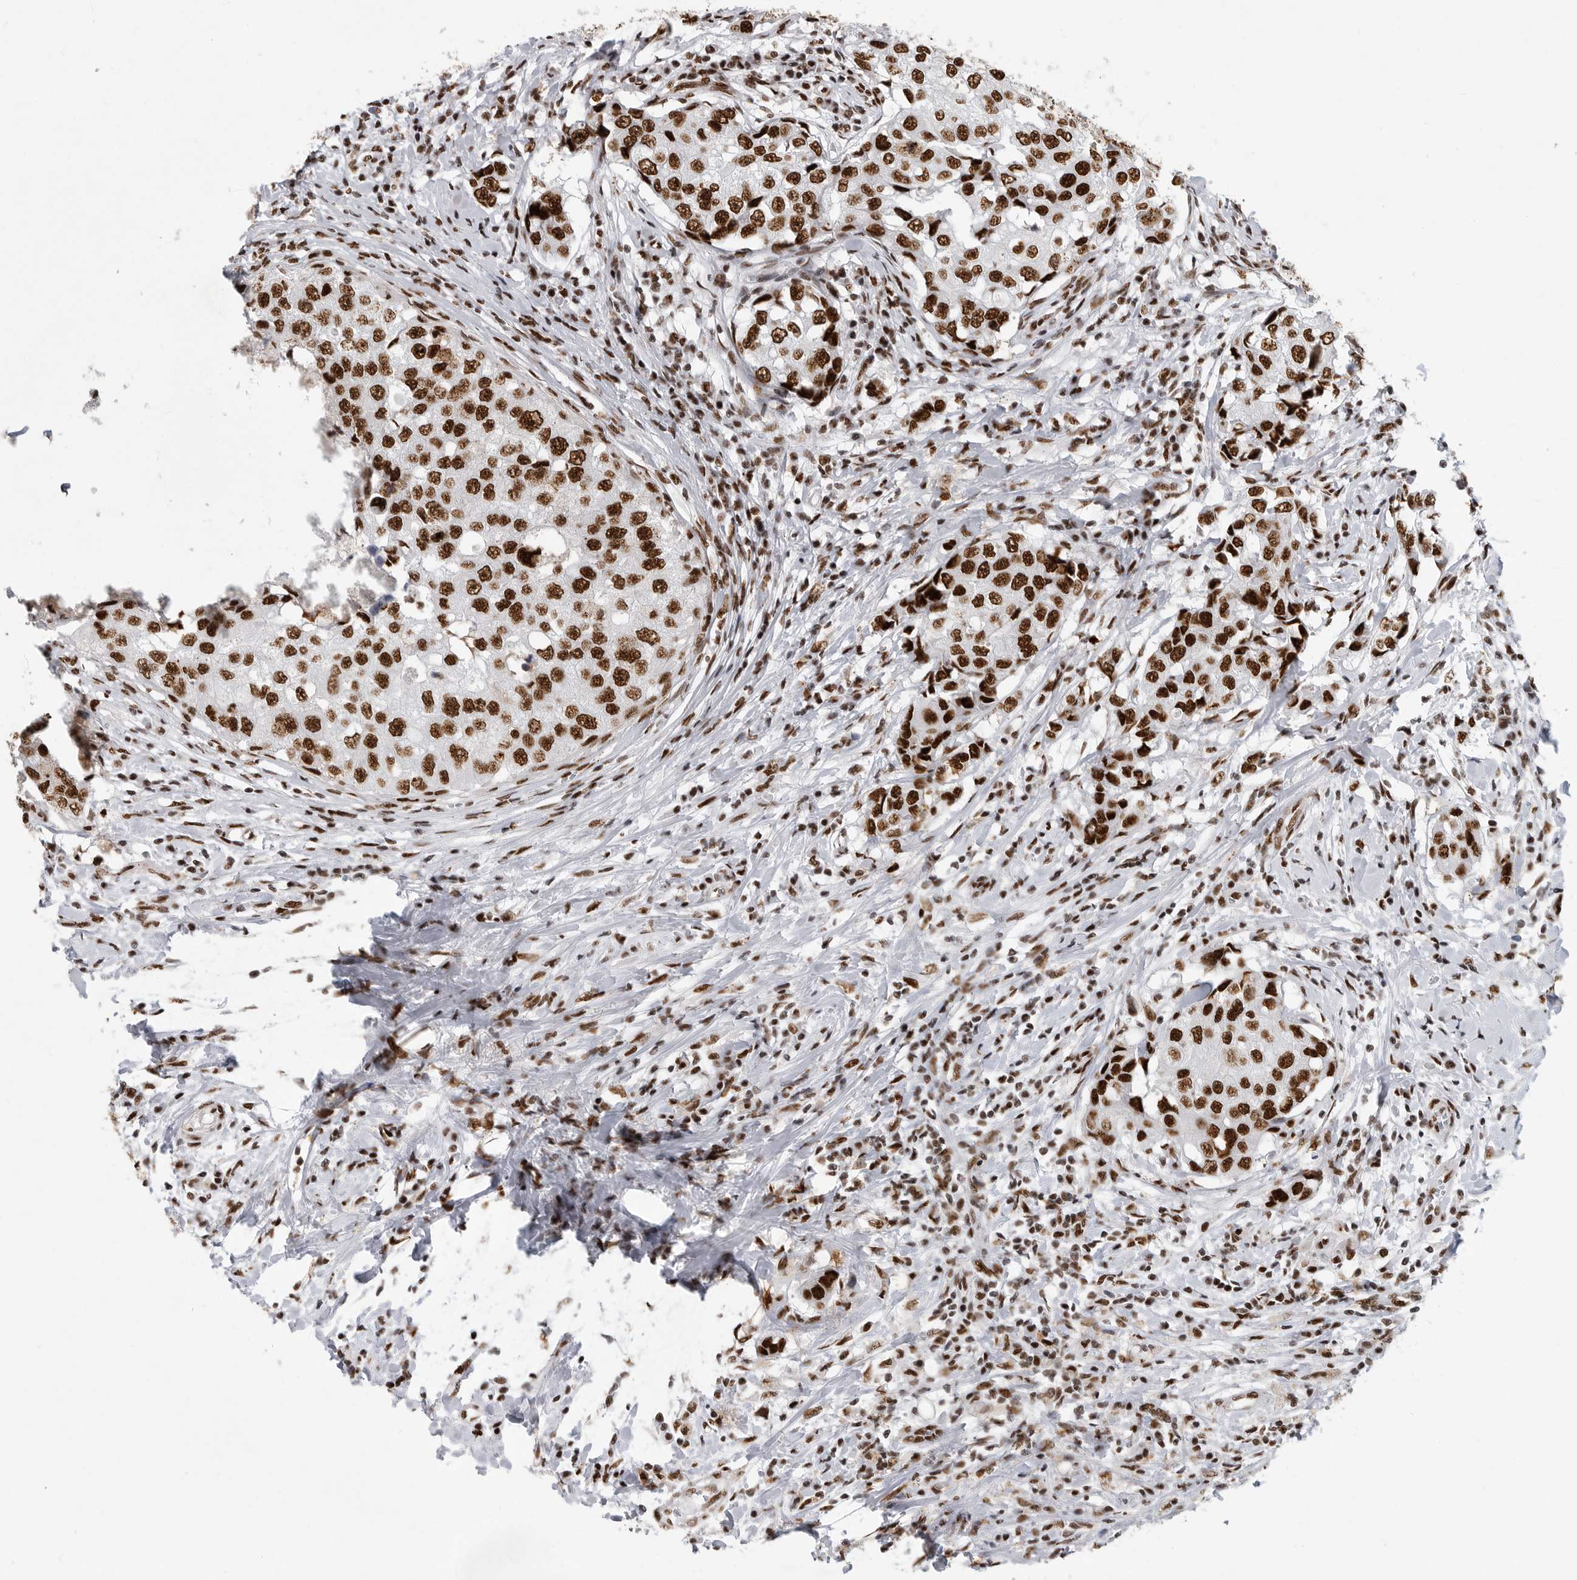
{"staining": {"intensity": "strong", "quantity": ">75%", "location": "nuclear"}, "tissue": "breast cancer", "cell_type": "Tumor cells", "image_type": "cancer", "snomed": [{"axis": "morphology", "description": "Duct carcinoma"}, {"axis": "topography", "description": "Breast"}], "caption": "Tumor cells reveal high levels of strong nuclear expression in about >75% of cells in breast cancer (infiltrating ductal carcinoma).", "gene": "BCLAF1", "patient": {"sex": "female", "age": 27}}